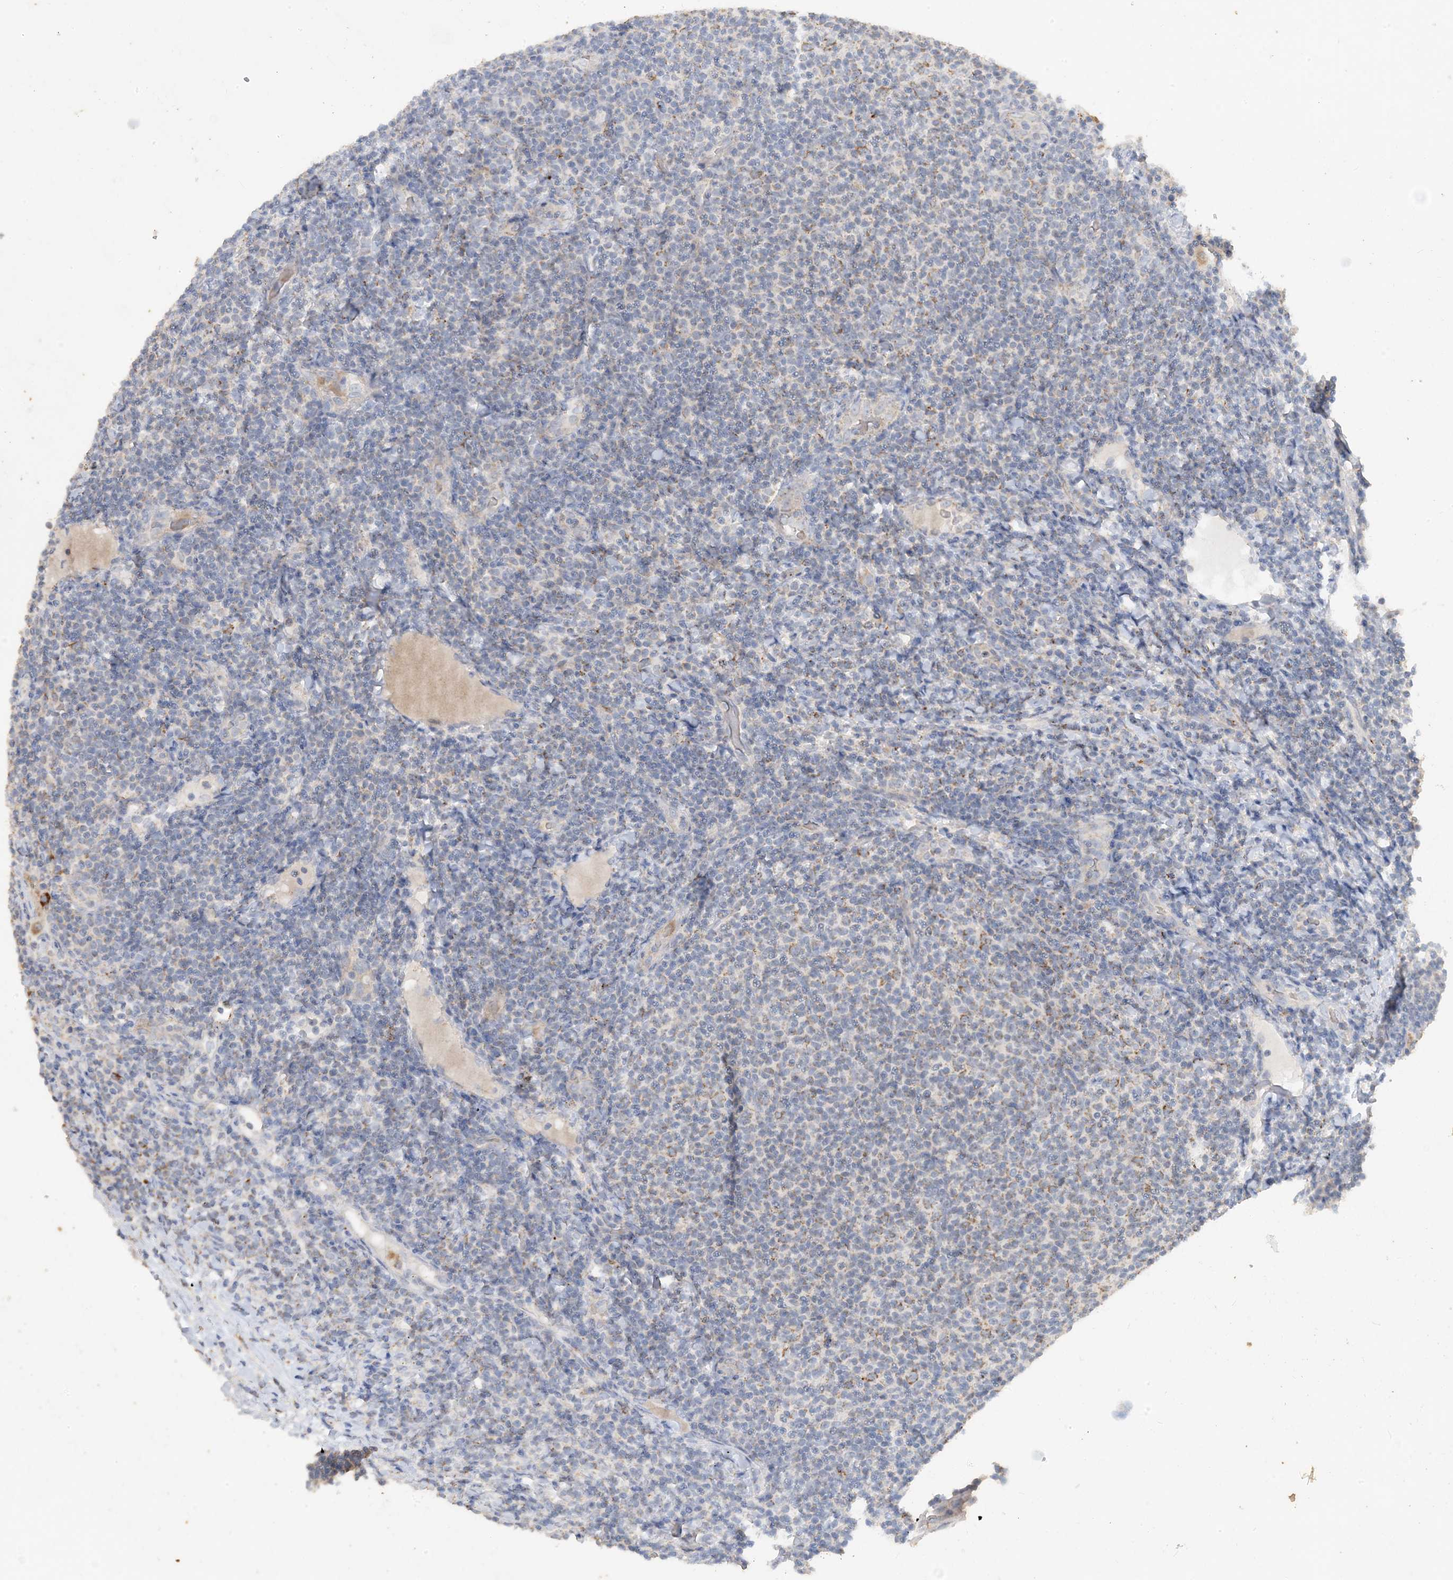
{"staining": {"intensity": "weak", "quantity": "25%-75%", "location": "cytoplasmic/membranous"}, "tissue": "lymphoma", "cell_type": "Tumor cells", "image_type": "cancer", "snomed": [{"axis": "morphology", "description": "Malignant lymphoma, non-Hodgkin's type, Low grade"}, {"axis": "topography", "description": "Lymph node"}], "caption": "Lymphoma stained with DAB immunohistochemistry (IHC) exhibits low levels of weak cytoplasmic/membranous expression in approximately 25%-75% of tumor cells.", "gene": "SFMBT2", "patient": {"sex": "male", "age": 66}}